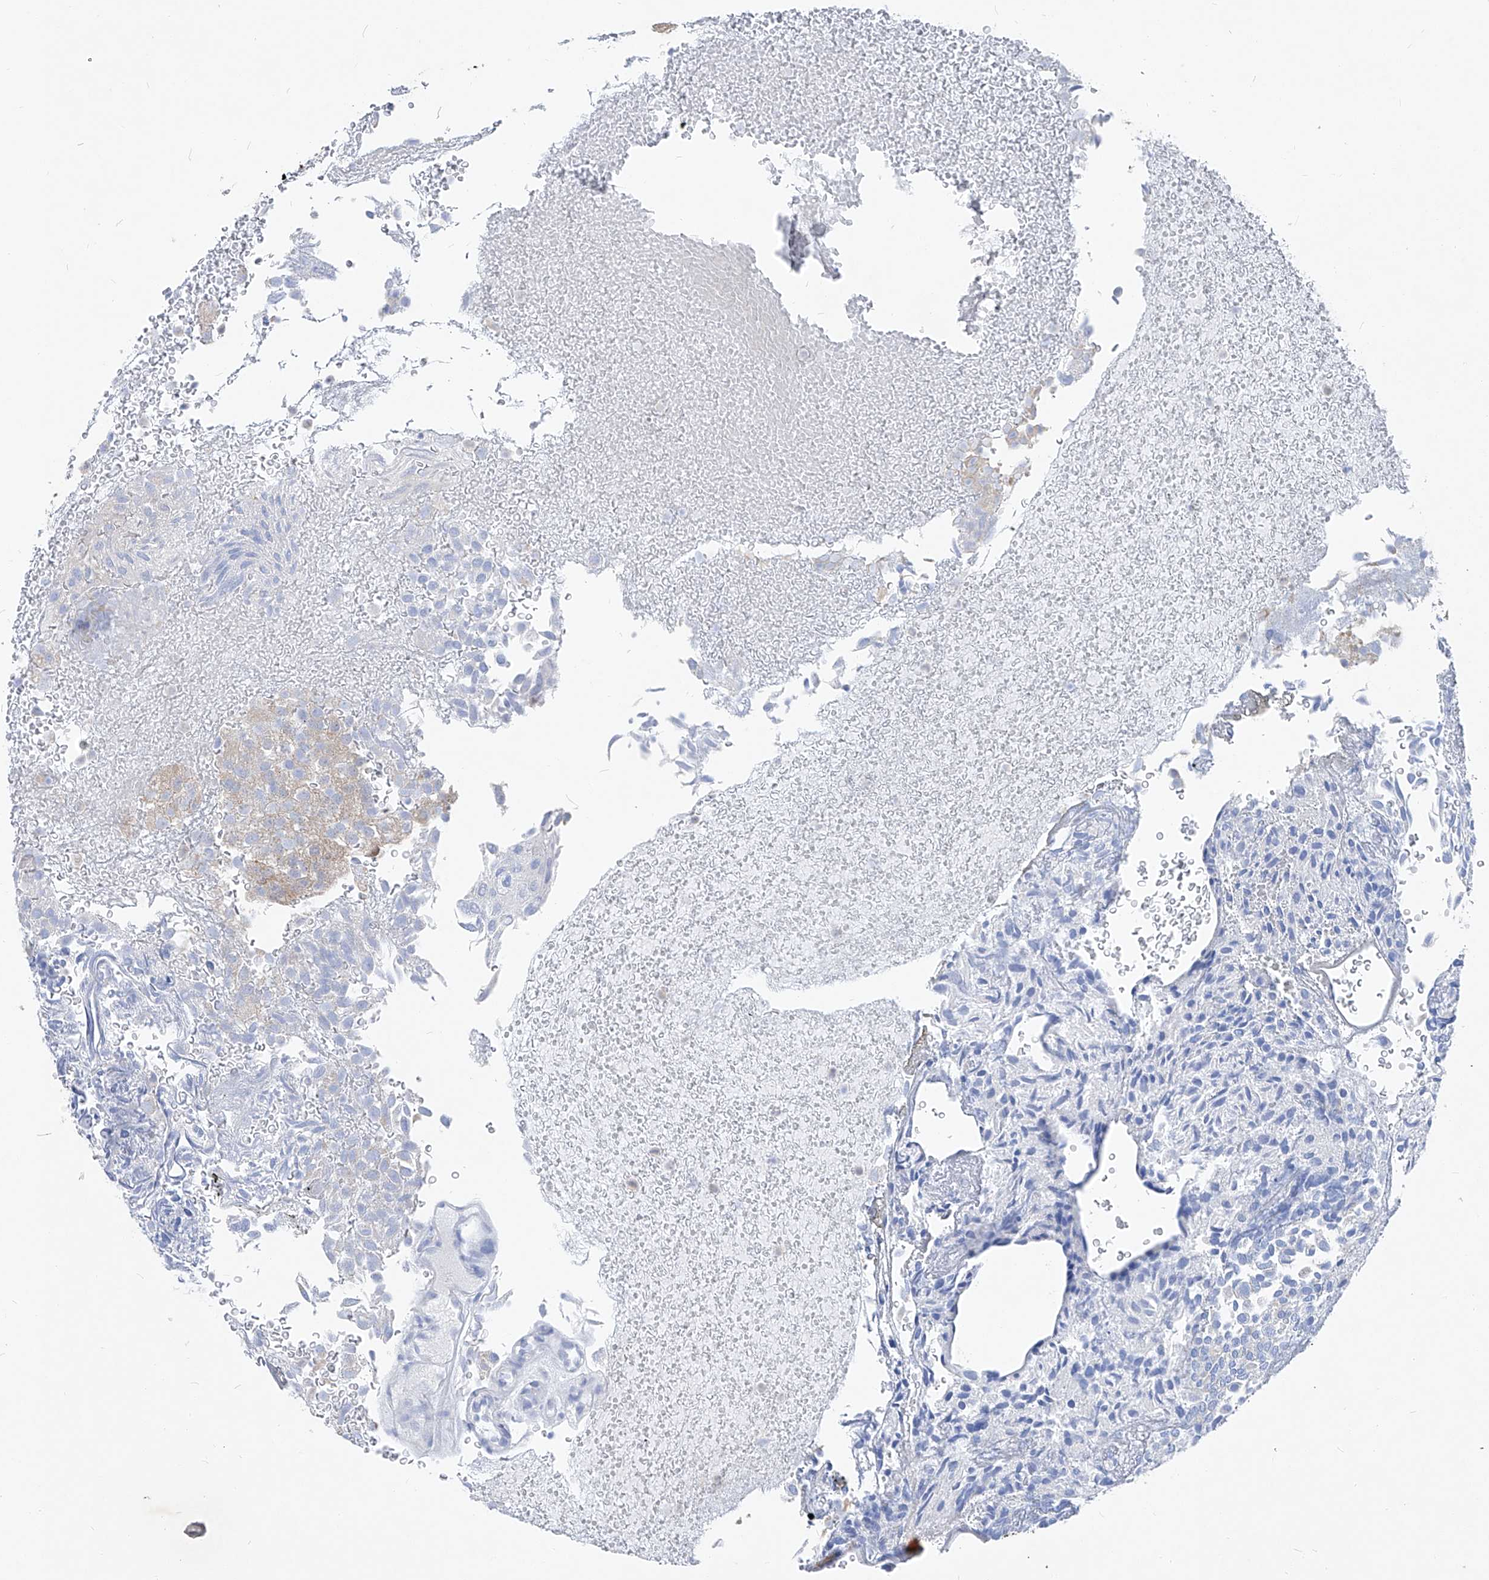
{"staining": {"intensity": "weak", "quantity": "<25%", "location": "cytoplasmic/membranous"}, "tissue": "urothelial cancer", "cell_type": "Tumor cells", "image_type": "cancer", "snomed": [{"axis": "morphology", "description": "Urothelial carcinoma, Low grade"}, {"axis": "topography", "description": "Urinary bladder"}], "caption": "High power microscopy image of an IHC micrograph of low-grade urothelial carcinoma, revealing no significant positivity in tumor cells. (Immunohistochemistry, brightfield microscopy, high magnification).", "gene": "UFL1", "patient": {"sex": "male", "age": 78}}